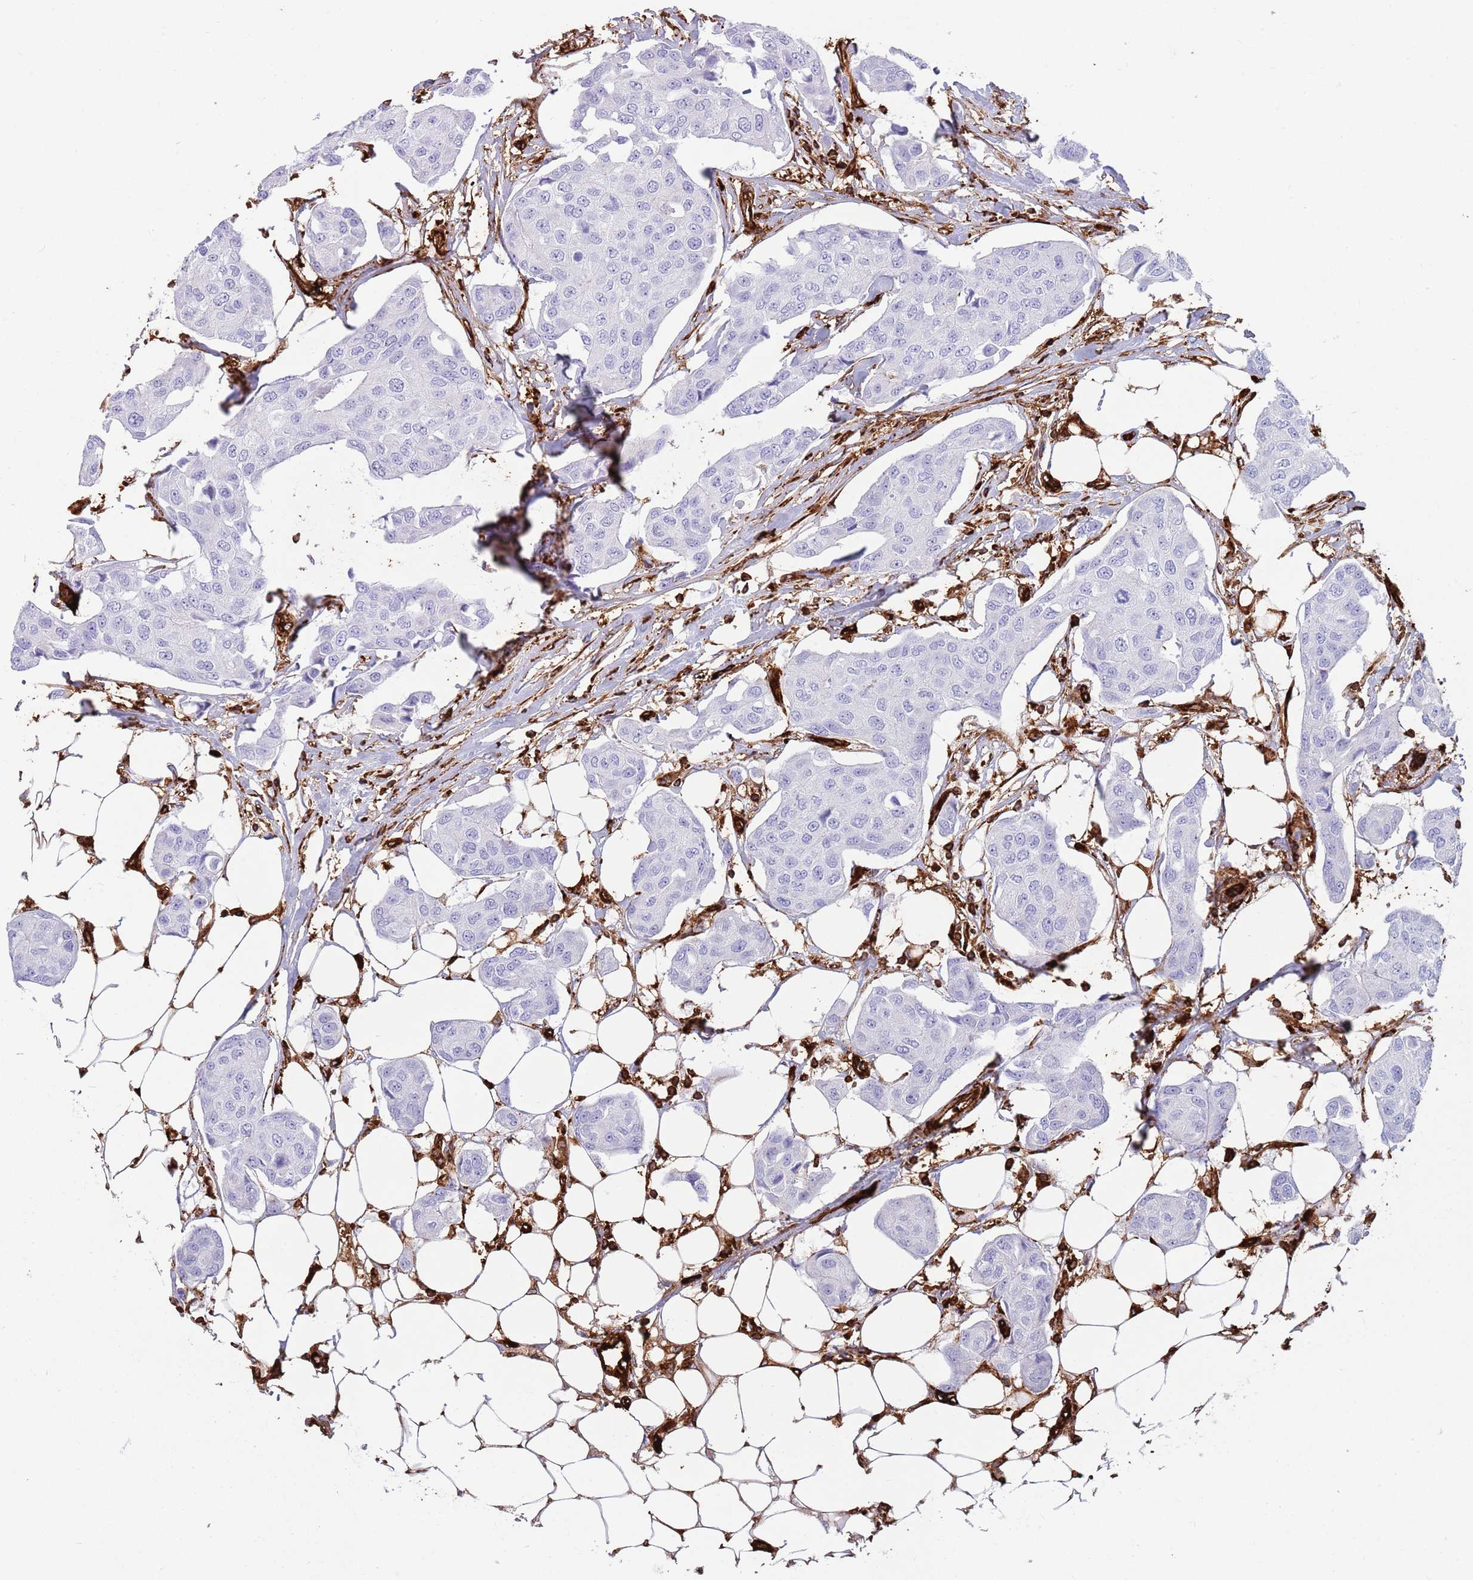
{"staining": {"intensity": "negative", "quantity": "none", "location": "none"}, "tissue": "breast cancer", "cell_type": "Tumor cells", "image_type": "cancer", "snomed": [{"axis": "morphology", "description": "Duct carcinoma"}, {"axis": "topography", "description": "Breast"}, {"axis": "topography", "description": "Lymph node"}], "caption": "DAB (3,3'-diaminobenzidine) immunohistochemical staining of breast infiltrating ductal carcinoma displays no significant positivity in tumor cells.", "gene": "KBTBD7", "patient": {"sex": "female", "age": 80}}